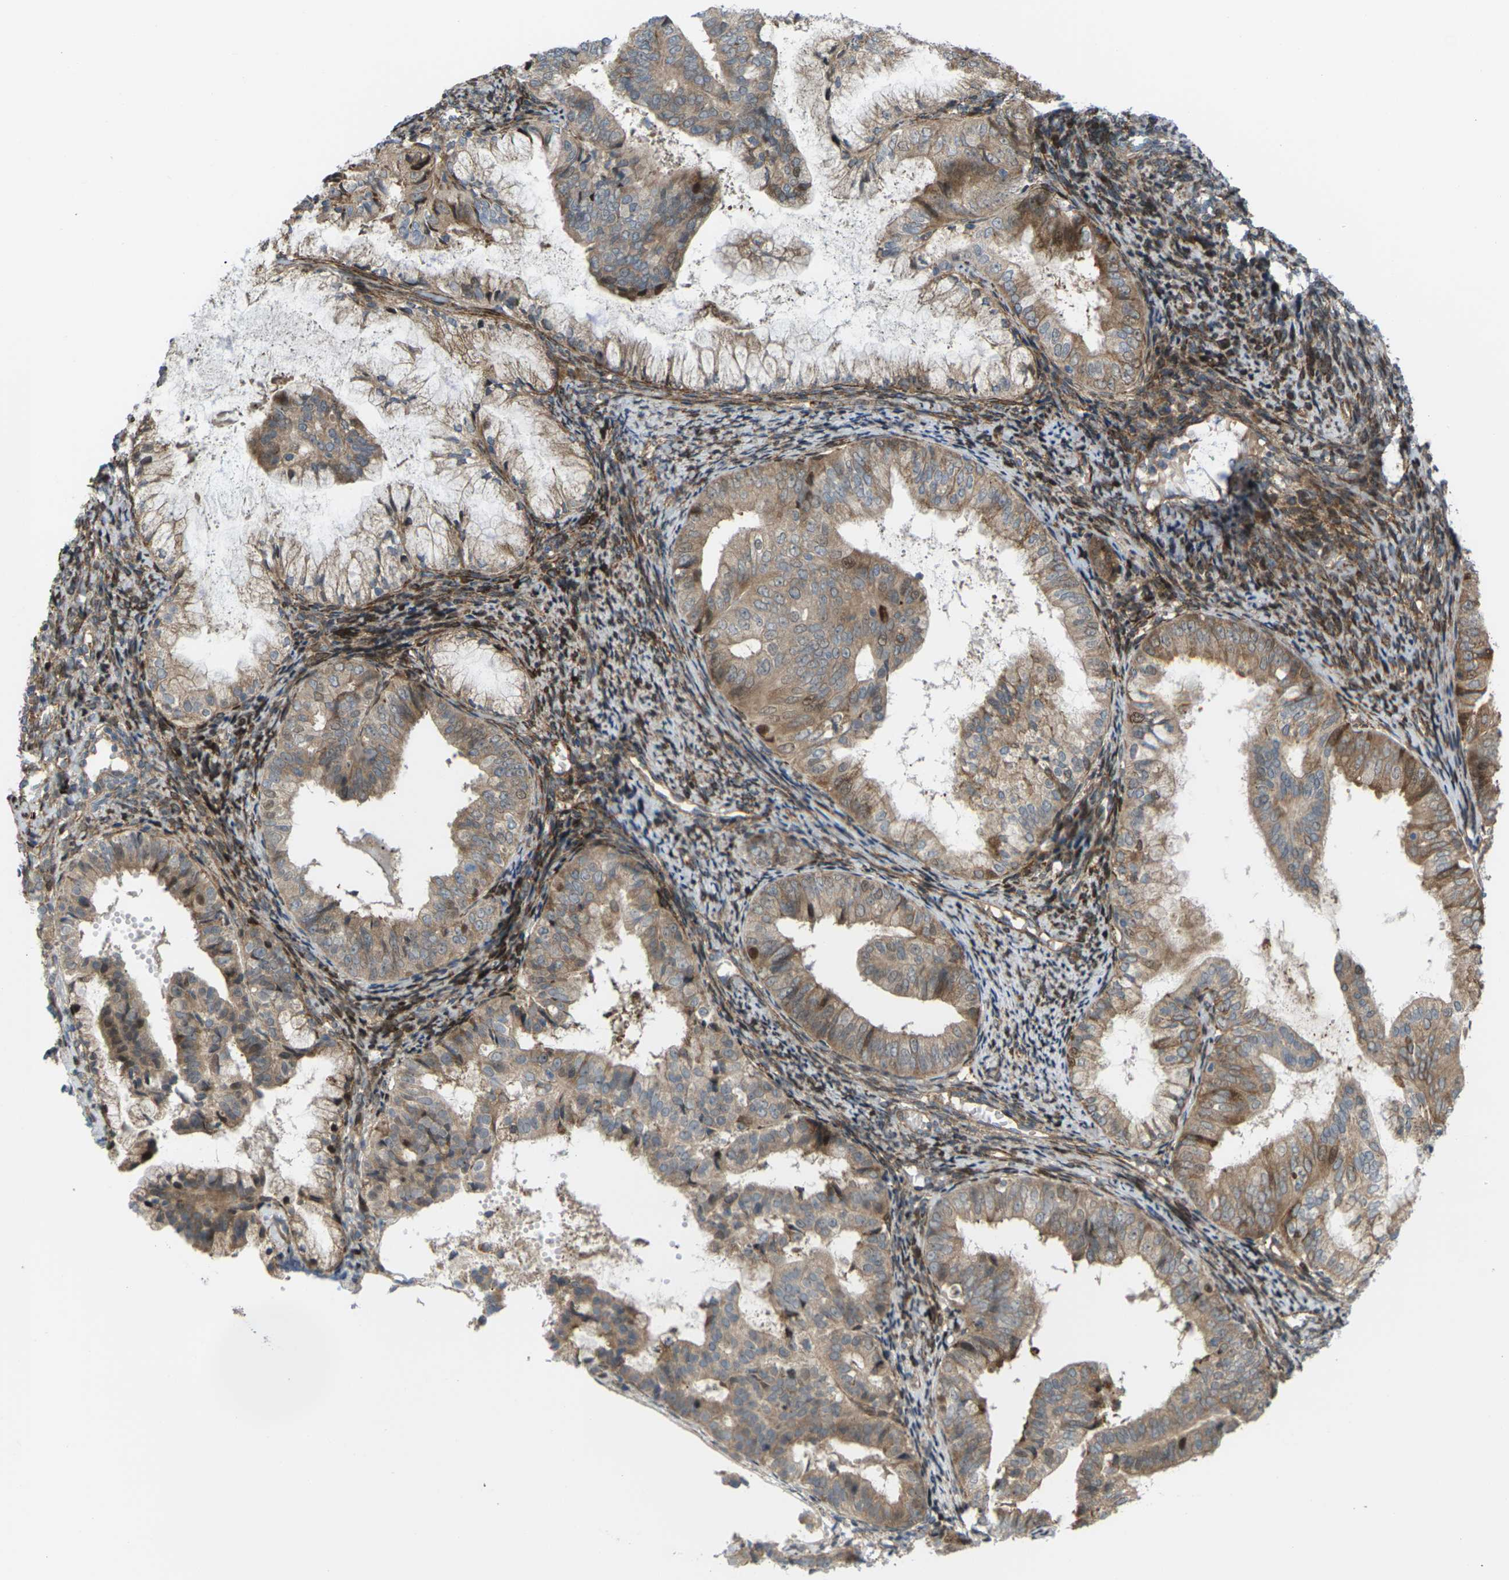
{"staining": {"intensity": "moderate", "quantity": ">75%", "location": "cytoplasmic/membranous,nuclear"}, "tissue": "endometrial cancer", "cell_type": "Tumor cells", "image_type": "cancer", "snomed": [{"axis": "morphology", "description": "Adenocarcinoma, NOS"}, {"axis": "topography", "description": "Endometrium"}], "caption": "IHC staining of endometrial cancer (adenocarcinoma), which exhibits medium levels of moderate cytoplasmic/membranous and nuclear staining in approximately >75% of tumor cells indicating moderate cytoplasmic/membranous and nuclear protein staining. The staining was performed using DAB (brown) for protein detection and nuclei were counterstained in hematoxylin (blue).", "gene": "ROBO1", "patient": {"sex": "female", "age": 63}}